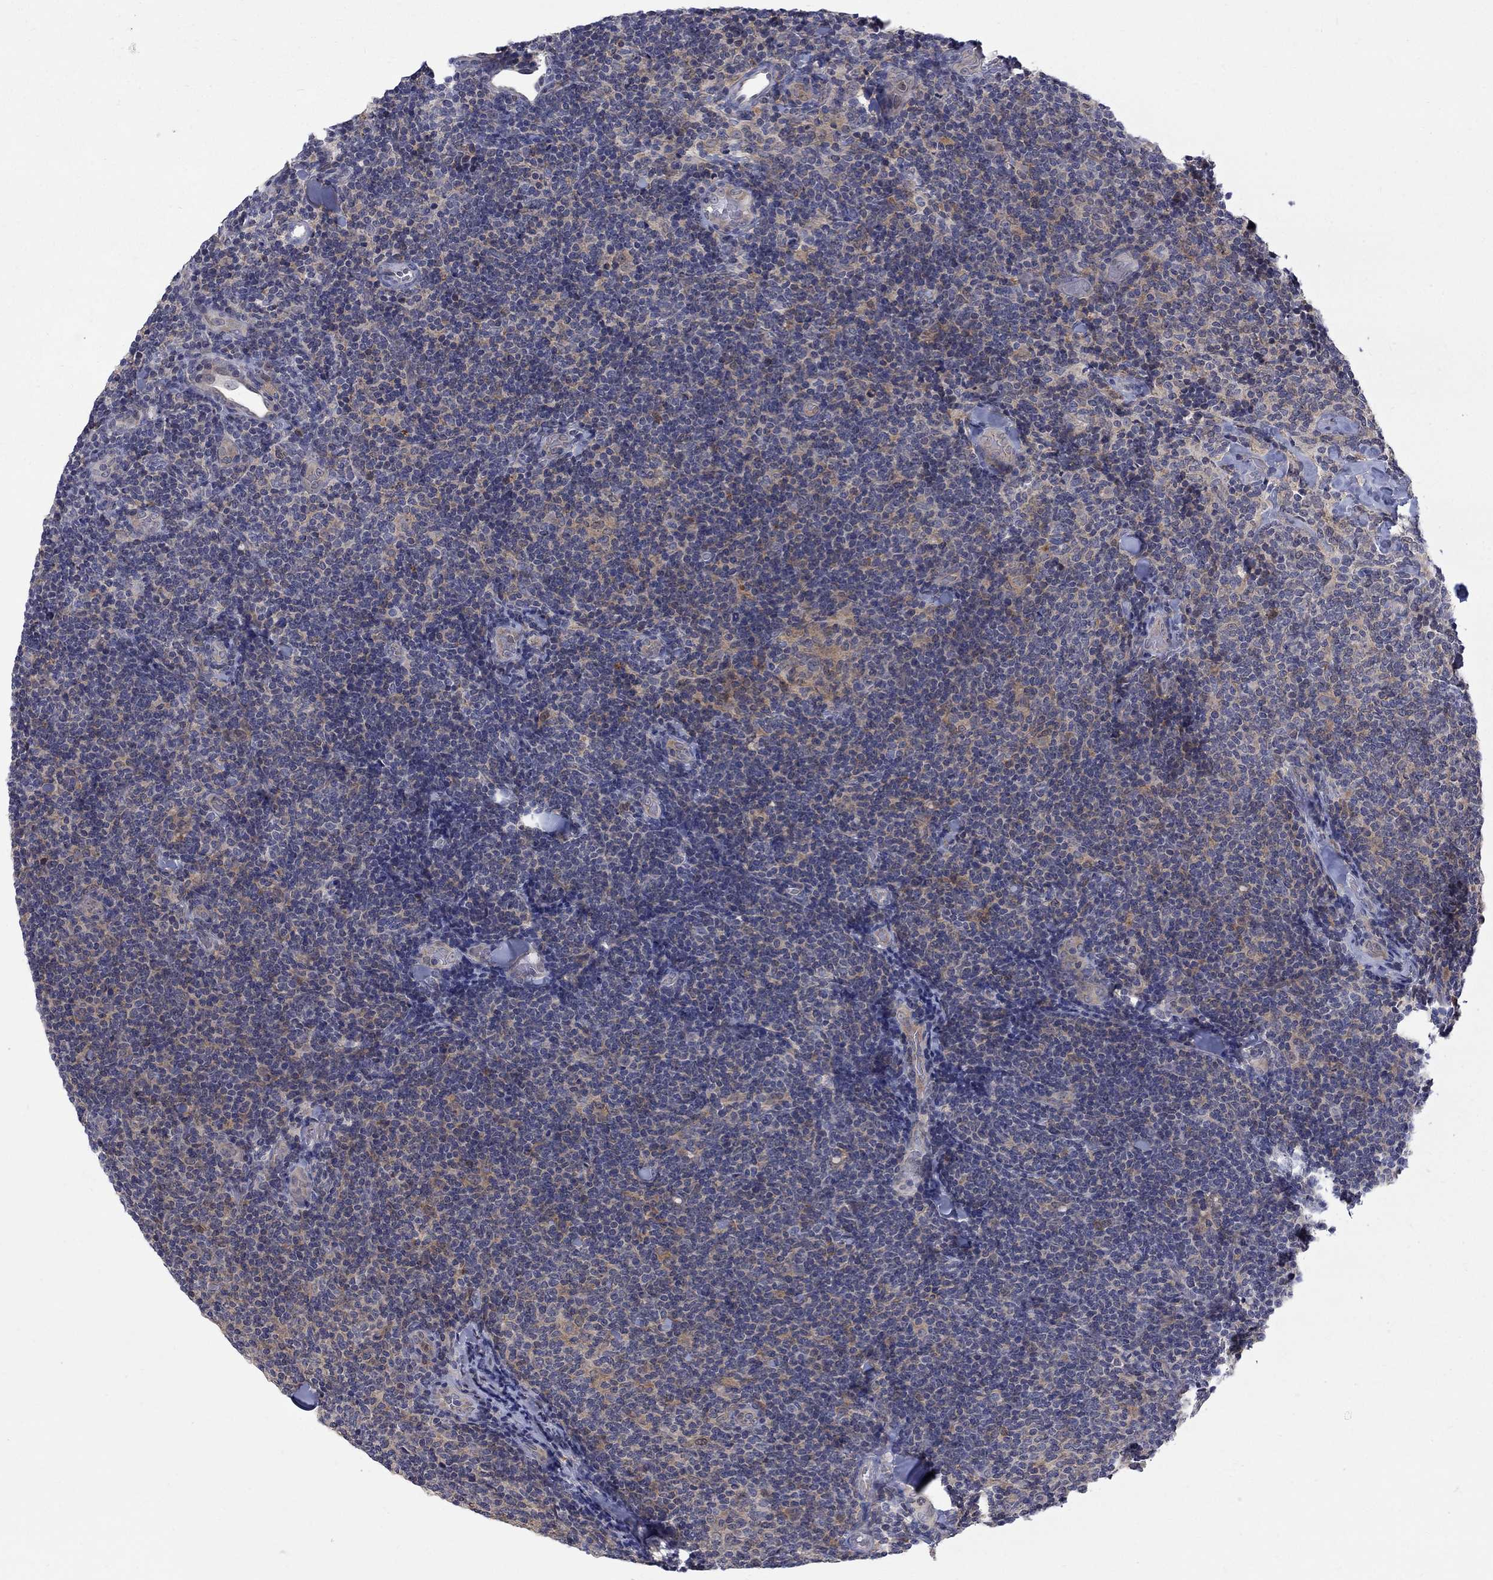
{"staining": {"intensity": "negative", "quantity": "none", "location": "none"}, "tissue": "lymphoma", "cell_type": "Tumor cells", "image_type": "cancer", "snomed": [{"axis": "morphology", "description": "Malignant lymphoma, non-Hodgkin's type, Low grade"}, {"axis": "topography", "description": "Lymph node"}], "caption": "Low-grade malignant lymphoma, non-Hodgkin's type was stained to show a protein in brown. There is no significant staining in tumor cells. (Immunohistochemistry (ihc), brightfield microscopy, high magnification).", "gene": "HKDC1", "patient": {"sex": "female", "age": 56}}